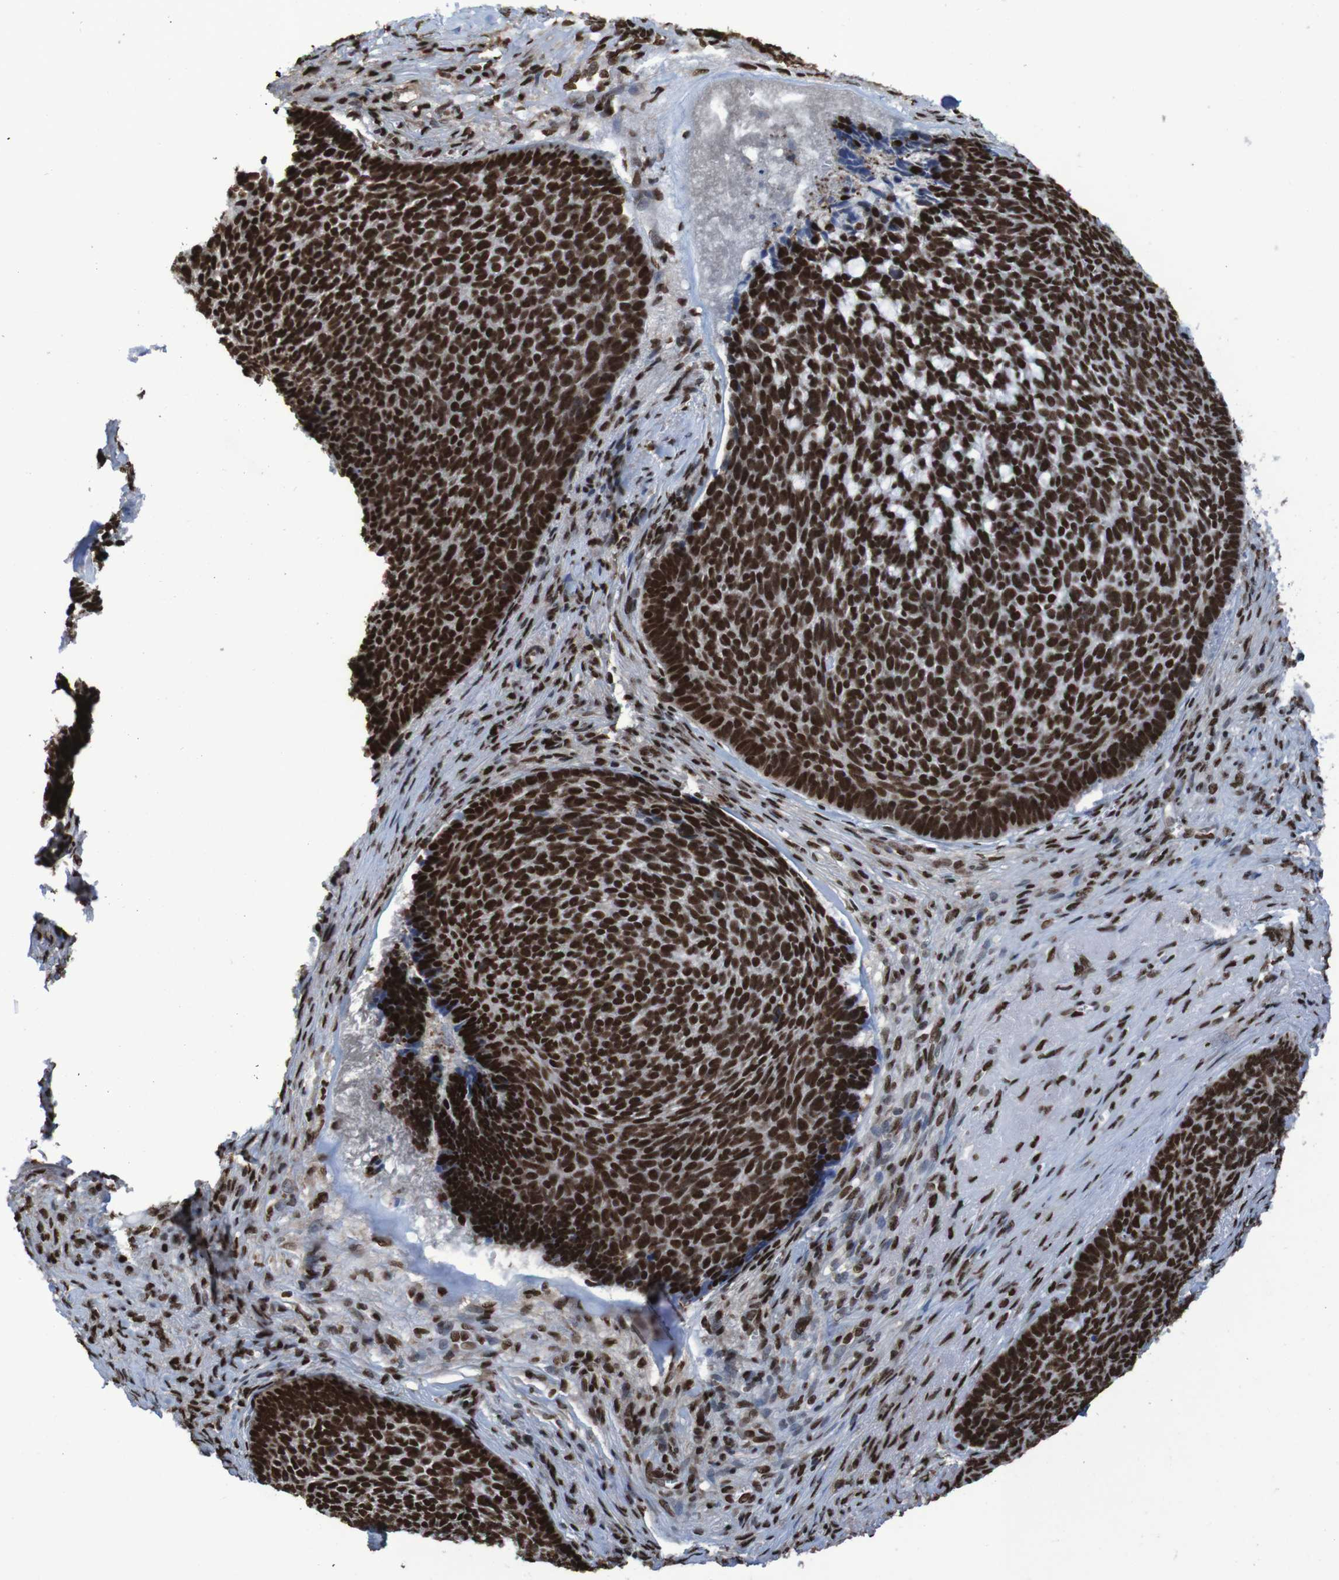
{"staining": {"intensity": "strong", "quantity": ">75%", "location": "nuclear"}, "tissue": "skin cancer", "cell_type": "Tumor cells", "image_type": "cancer", "snomed": [{"axis": "morphology", "description": "Basal cell carcinoma"}, {"axis": "topography", "description": "Skin"}], "caption": "Immunohistochemistry (IHC) micrograph of neoplastic tissue: basal cell carcinoma (skin) stained using IHC shows high levels of strong protein expression localized specifically in the nuclear of tumor cells, appearing as a nuclear brown color.", "gene": "HNRNPR", "patient": {"sex": "male", "age": 84}}